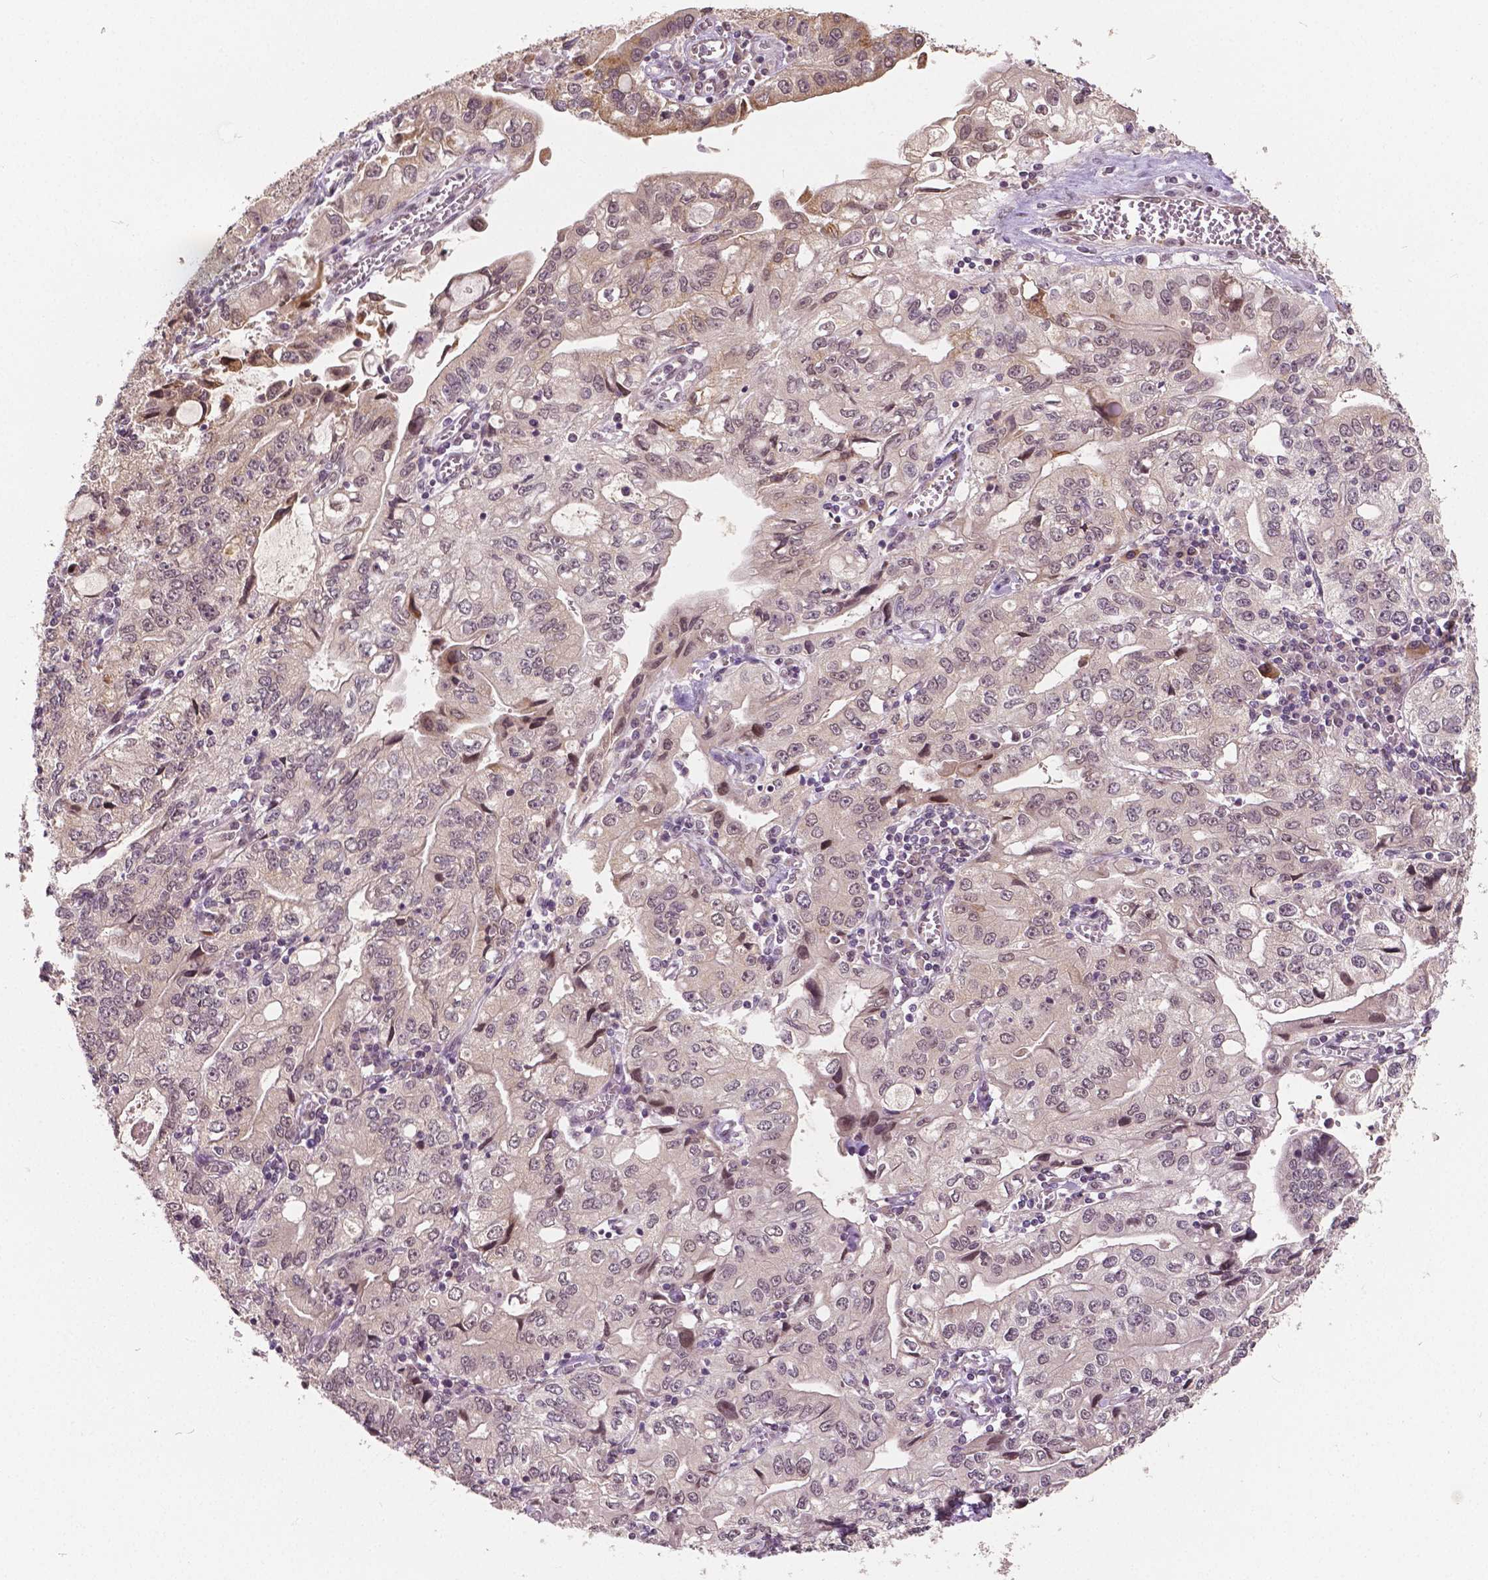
{"staining": {"intensity": "negative", "quantity": "none", "location": "none"}, "tissue": "stomach cancer", "cell_type": "Tumor cells", "image_type": "cancer", "snomed": [{"axis": "morphology", "description": "Adenocarcinoma, NOS"}, {"axis": "topography", "description": "Stomach, lower"}], "caption": "Immunohistochemical staining of stomach cancer displays no significant staining in tumor cells.", "gene": "HMBOX1", "patient": {"sex": "female", "age": 72}}